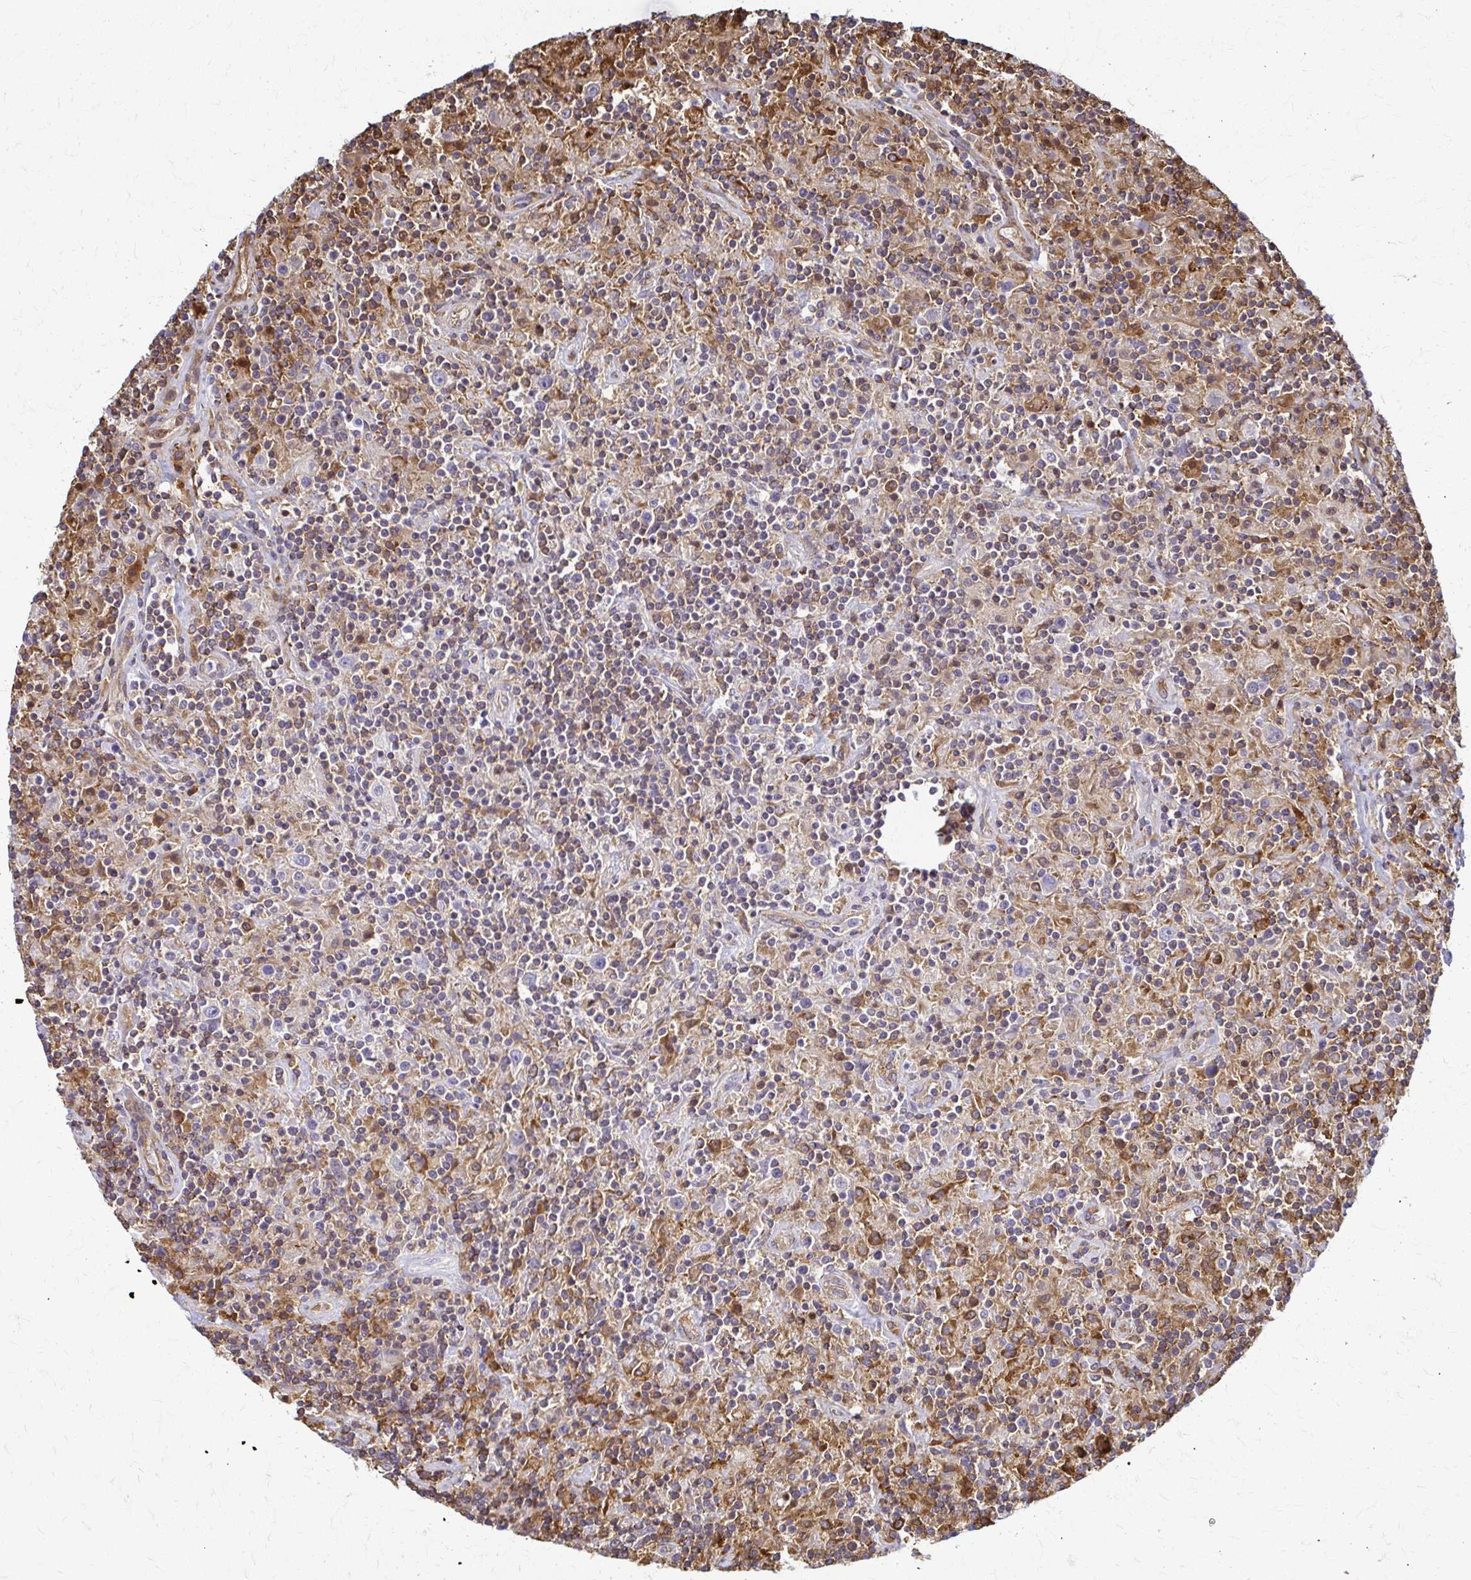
{"staining": {"intensity": "negative", "quantity": "none", "location": "none"}, "tissue": "lymphoma", "cell_type": "Tumor cells", "image_type": "cancer", "snomed": [{"axis": "morphology", "description": "Hodgkin's disease, NOS"}, {"axis": "topography", "description": "Lymph node"}], "caption": "Immunohistochemical staining of lymphoma demonstrates no significant positivity in tumor cells. (DAB (3,3'-diaminobenzidine) IHC, high magnification).", "gene": "WASF2", "patient": {"sex": "male", "age": 70}}